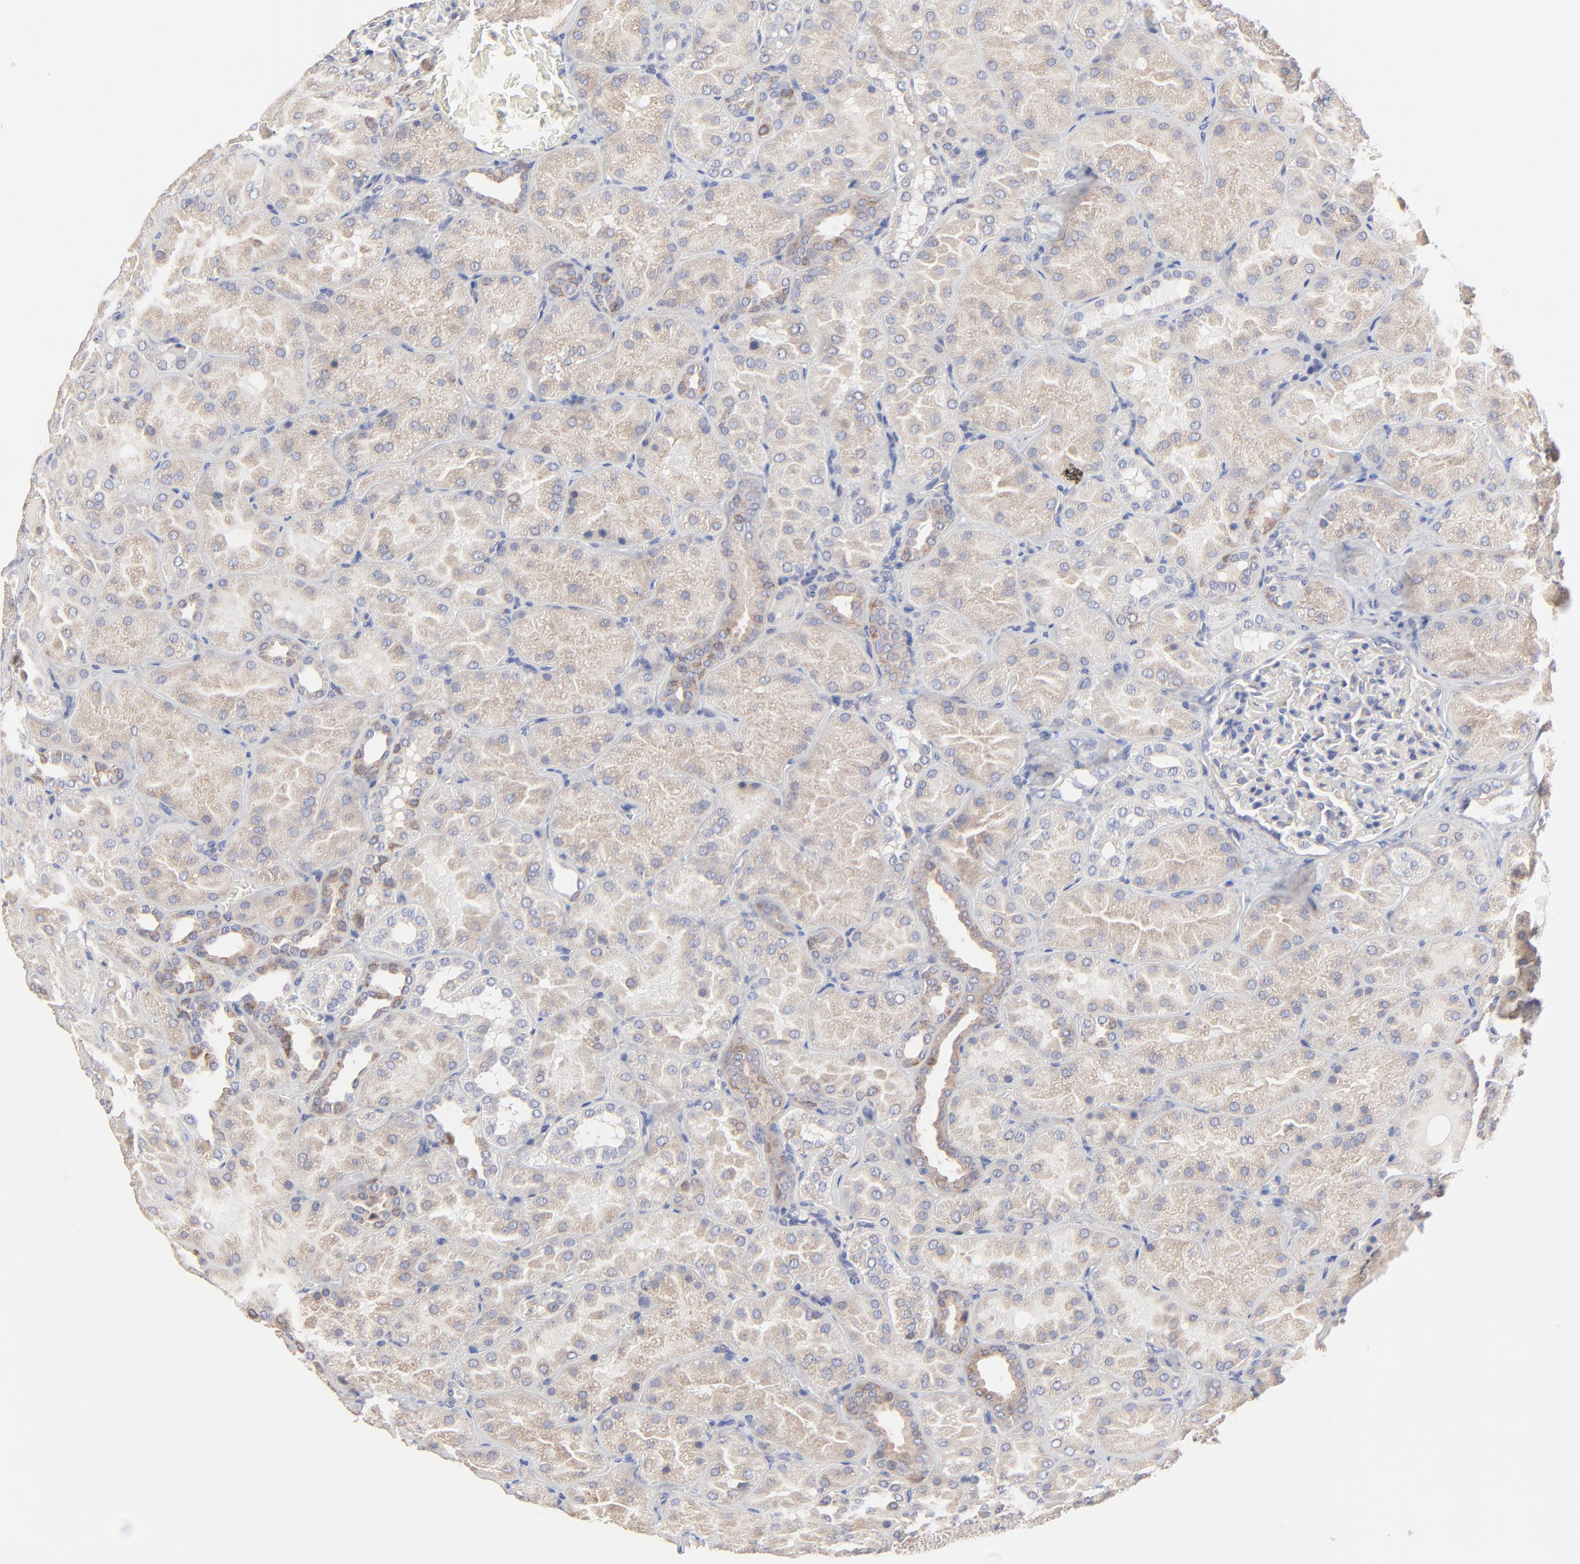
{"staining": {"intensity": "negative", "quantity": "none", "location": "none"}, "tissue": "kidney", "cell_type": "Cells in glomeruli", "image_type": "normal", "snomed": [{"axis": "morphology", "description": "Normal tissue, NOS"}, {"axis": "topography", "description": "Kidney"}], "caption": "A histopathology image of kidney stained for a protein displays no brown staining in cells in glomeruli. (DAB IHC visualized using brightfield microscopy, high magnification).", "gene": "PPFIBP2", "patient": {"sex": "male", "age": 28}}